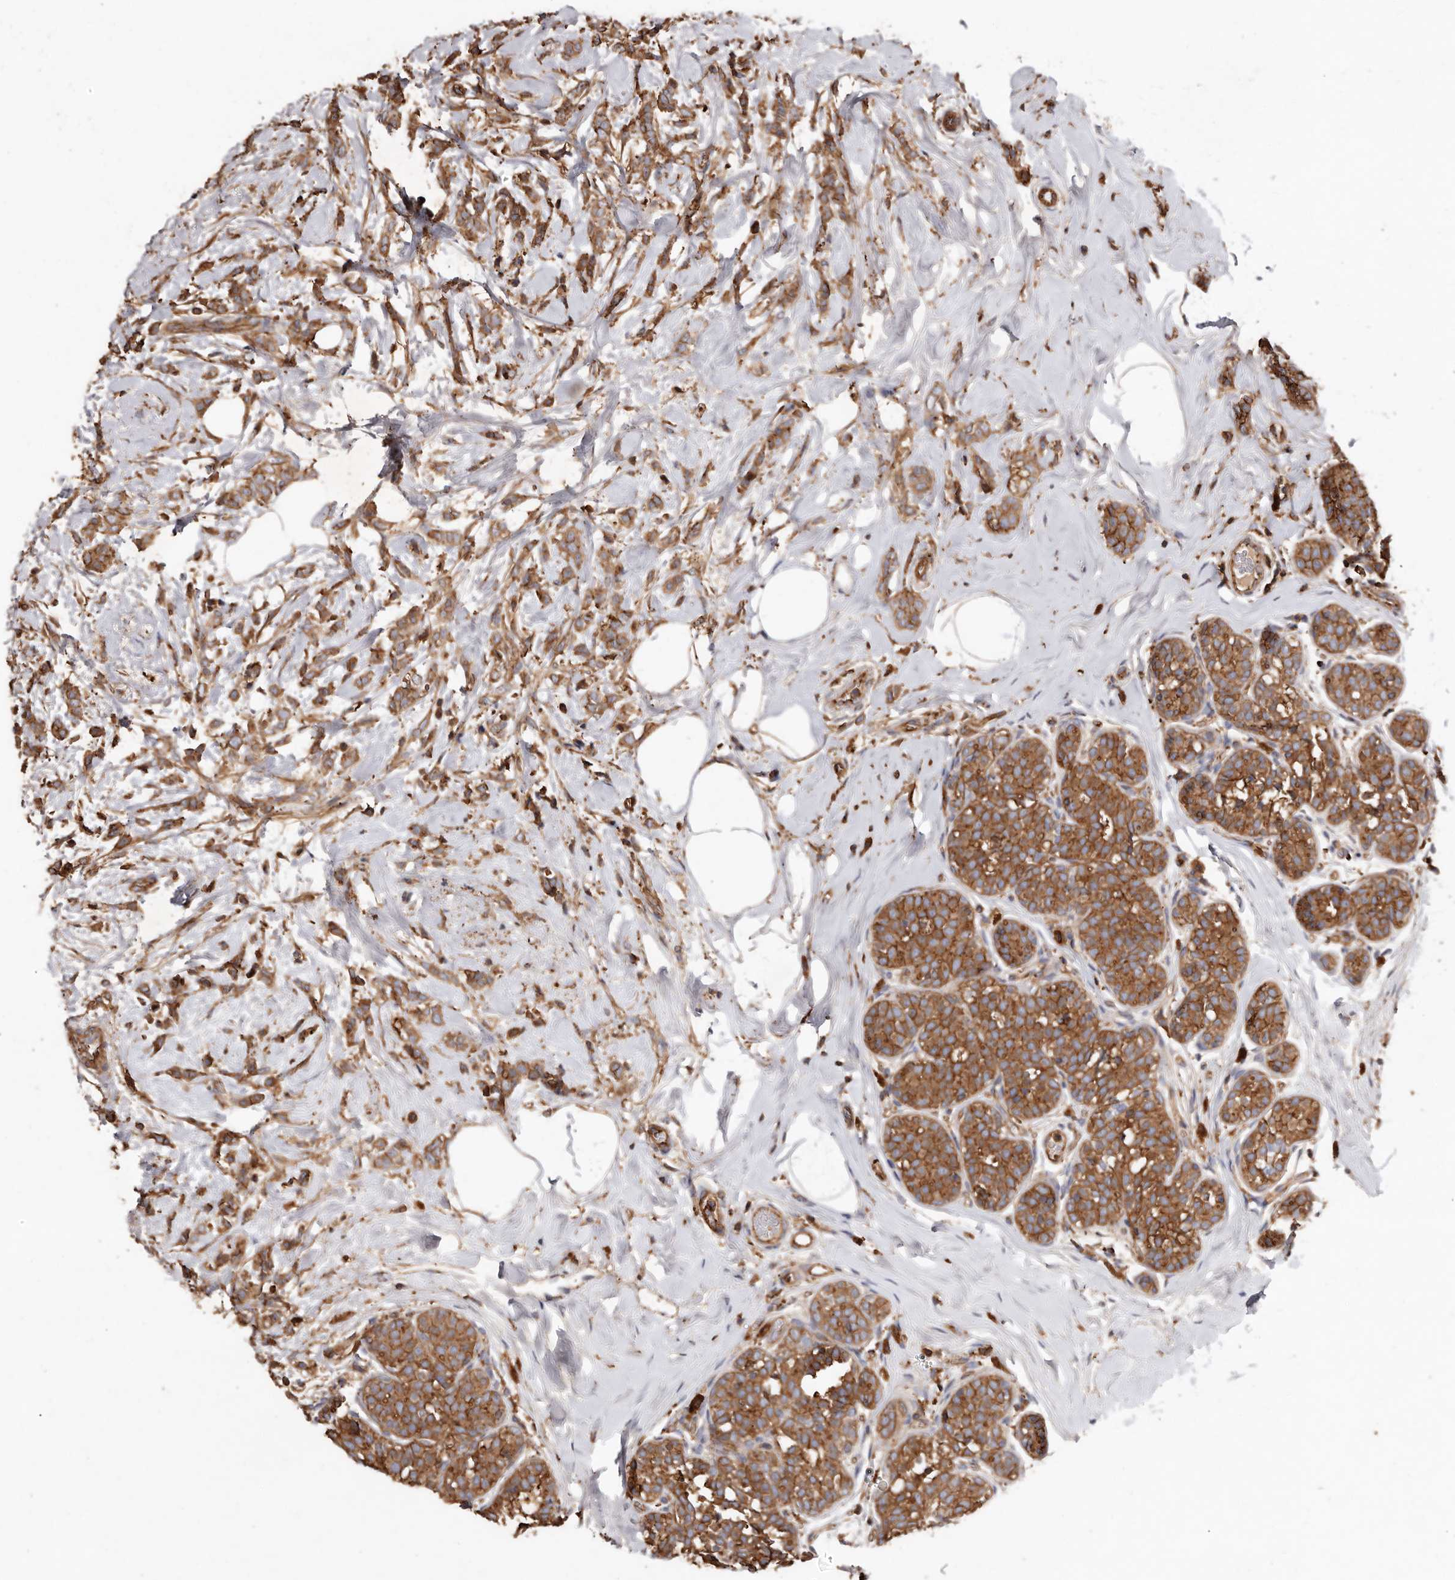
{"staining": {"intensity": "moderate", "quantity": ">75%", "location": "cytoplasmic/membranous"}, "tissue": "breast cancer", "cell_type": "Tumor cells", "image_type": "cancer", "snomed": [{"axis": "morphology", "description": "Lobular carcinoma, in situ"}, {"axis": "morphology", "description": "Lobular carcinoma"}, {"axis": "topography", "description": "Breast"}], "caption": "IHC (DAB (3,3'-diaminobenzidine)) staining of human lobular carcinoma in situ (breast) demonstrates moderate cytoplasmic/membranous protein staining in about >75% of tumor cells. (DAB IHC with brightfield microscopy, high magnification).", "gene": "COQ8B", "patient": {"sex": "female", "age": 41}}